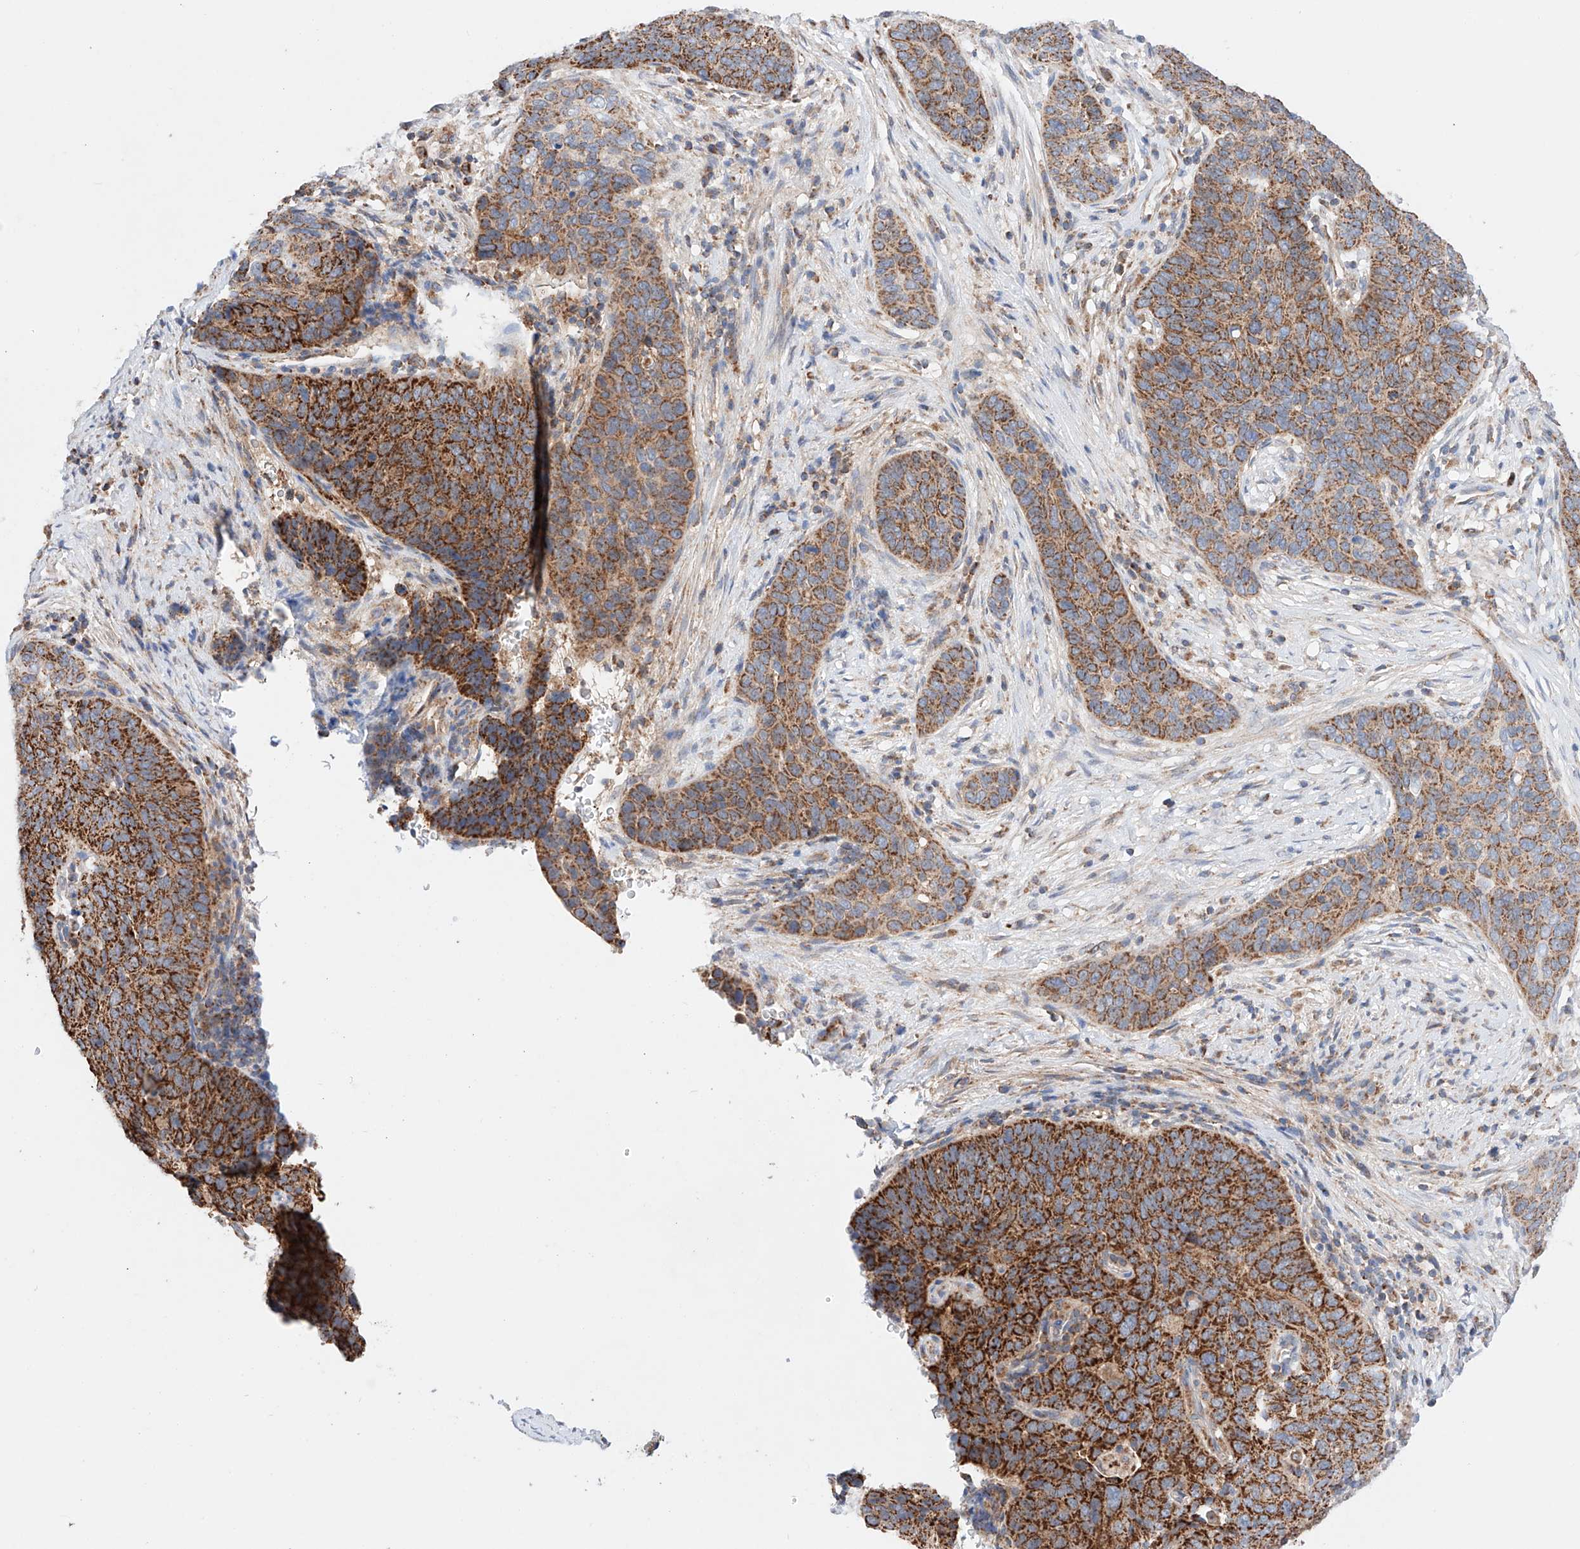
{"staining": {"intensity": "strong", "quantity": ">75%", "location": "cytoplasmic/membranous"}, "tissue": "cervical cancer", "cell_type": "Tumor cells", "image_type": "cancer", "snomed": [{"axis": "morphology", "description": "Squamous cell carcinoma, NOS"}, {"axis": "topography", "description": "Cervix"}], "caption": "Cervical cancer (squamous cell carcinoma) stained with a brown dye demonstrates strong cytoplasmic/membranous positive positivity in approximately >75% of tumor cells.", "gene": "KTI12", "patient": {"sex": "female", "age": 60}}